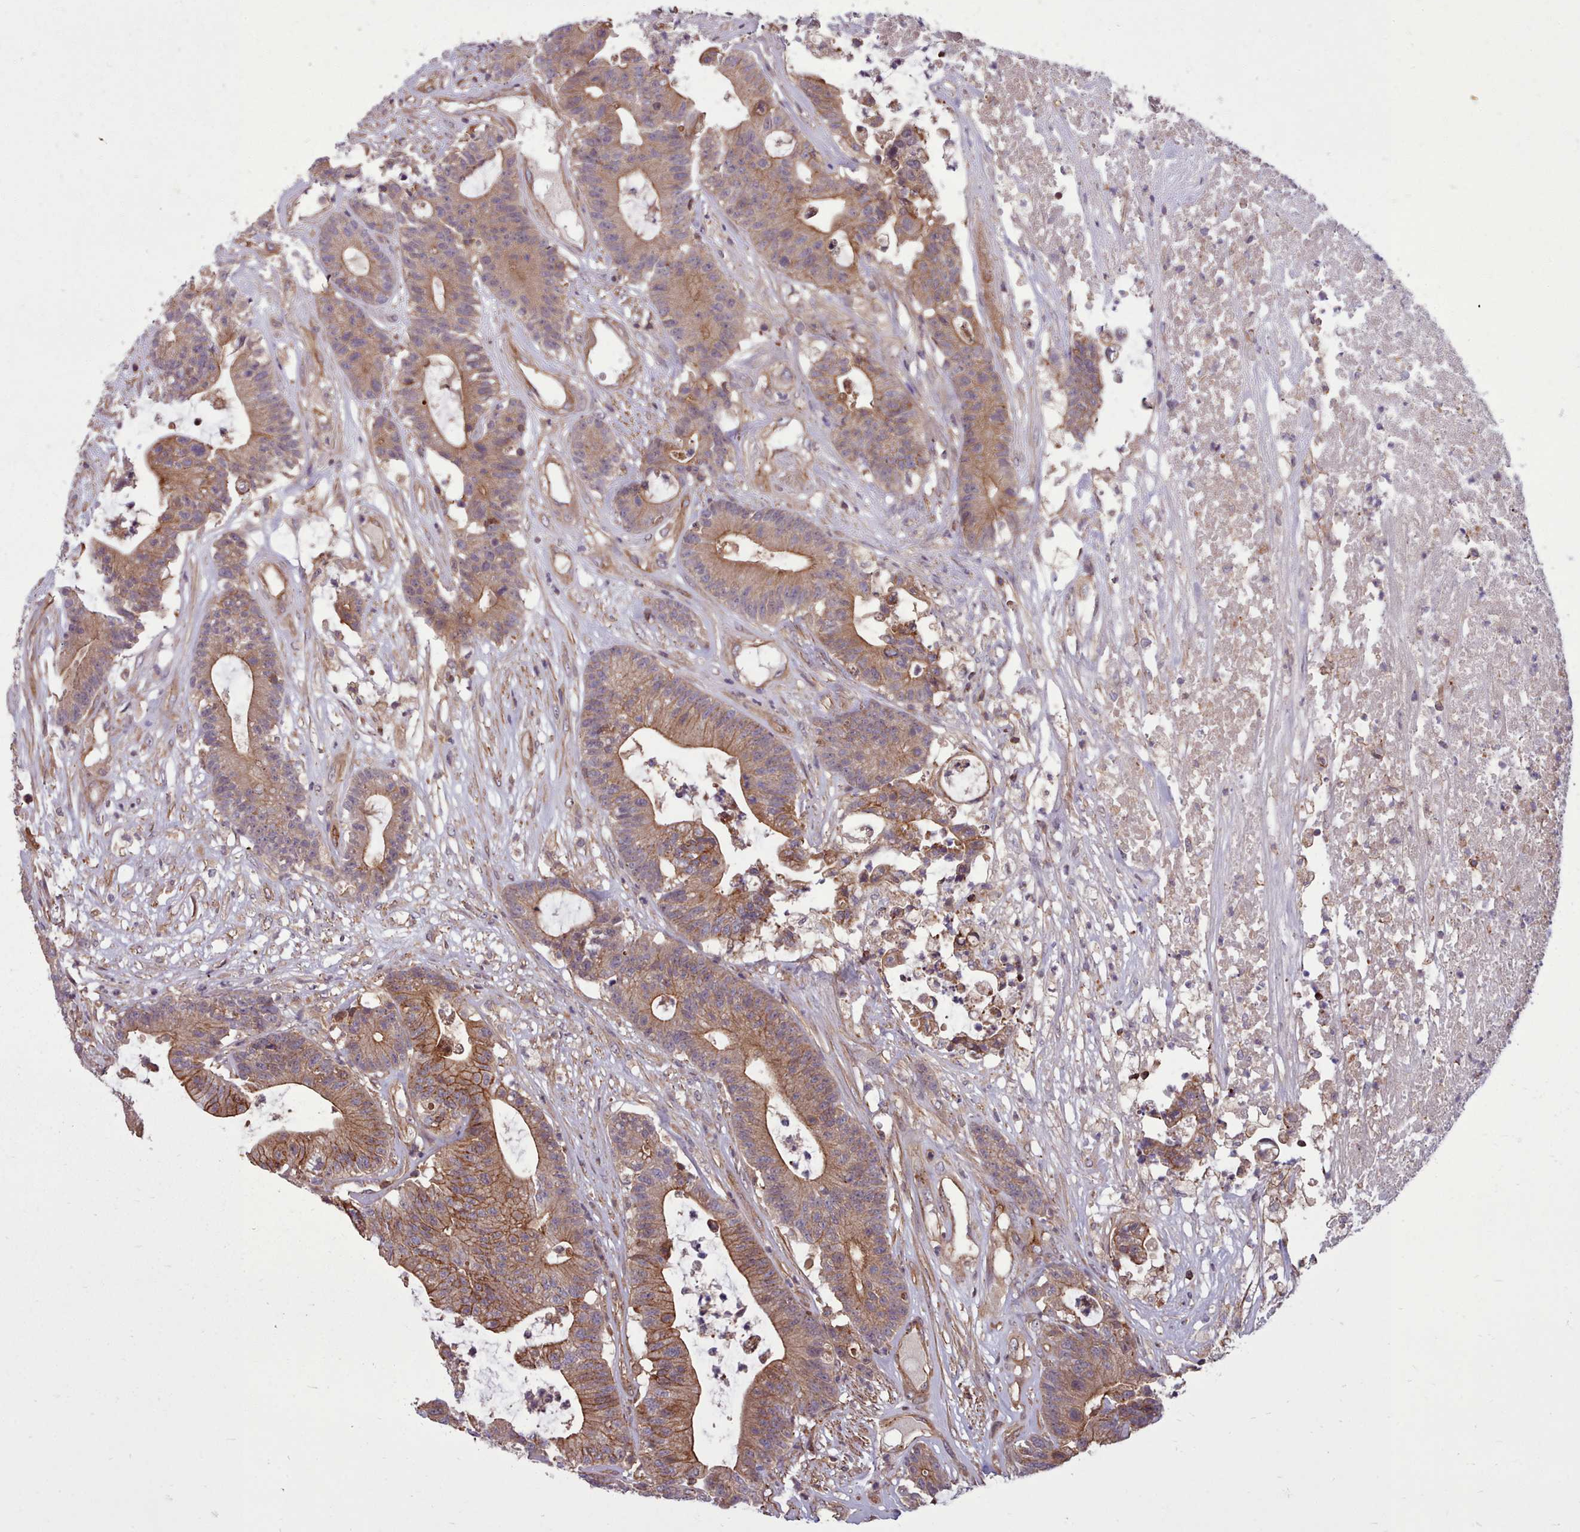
{"staining": {"intensity": "moderate", "quantity": ">75%", "location": "cytoplasmic/membranous"}, "tissue": "colorectal cancer", "cell_type": "Tumor cells", "image_type": "cancer", "snomed": [{"axis": "morphology", "description": "Adenocarcinoma, NOS"}, {"axis": "topography", "description": "Colon"}], "caption": "Immunohistochemical staining of human colorectal adenocarcinoma reveals medium levels of moderate cytoplasmic/membranous protein expression in approximately >75% of tumor cells.", "gene": "STUB1", "patient": {"sex": "female", "age": 84}}